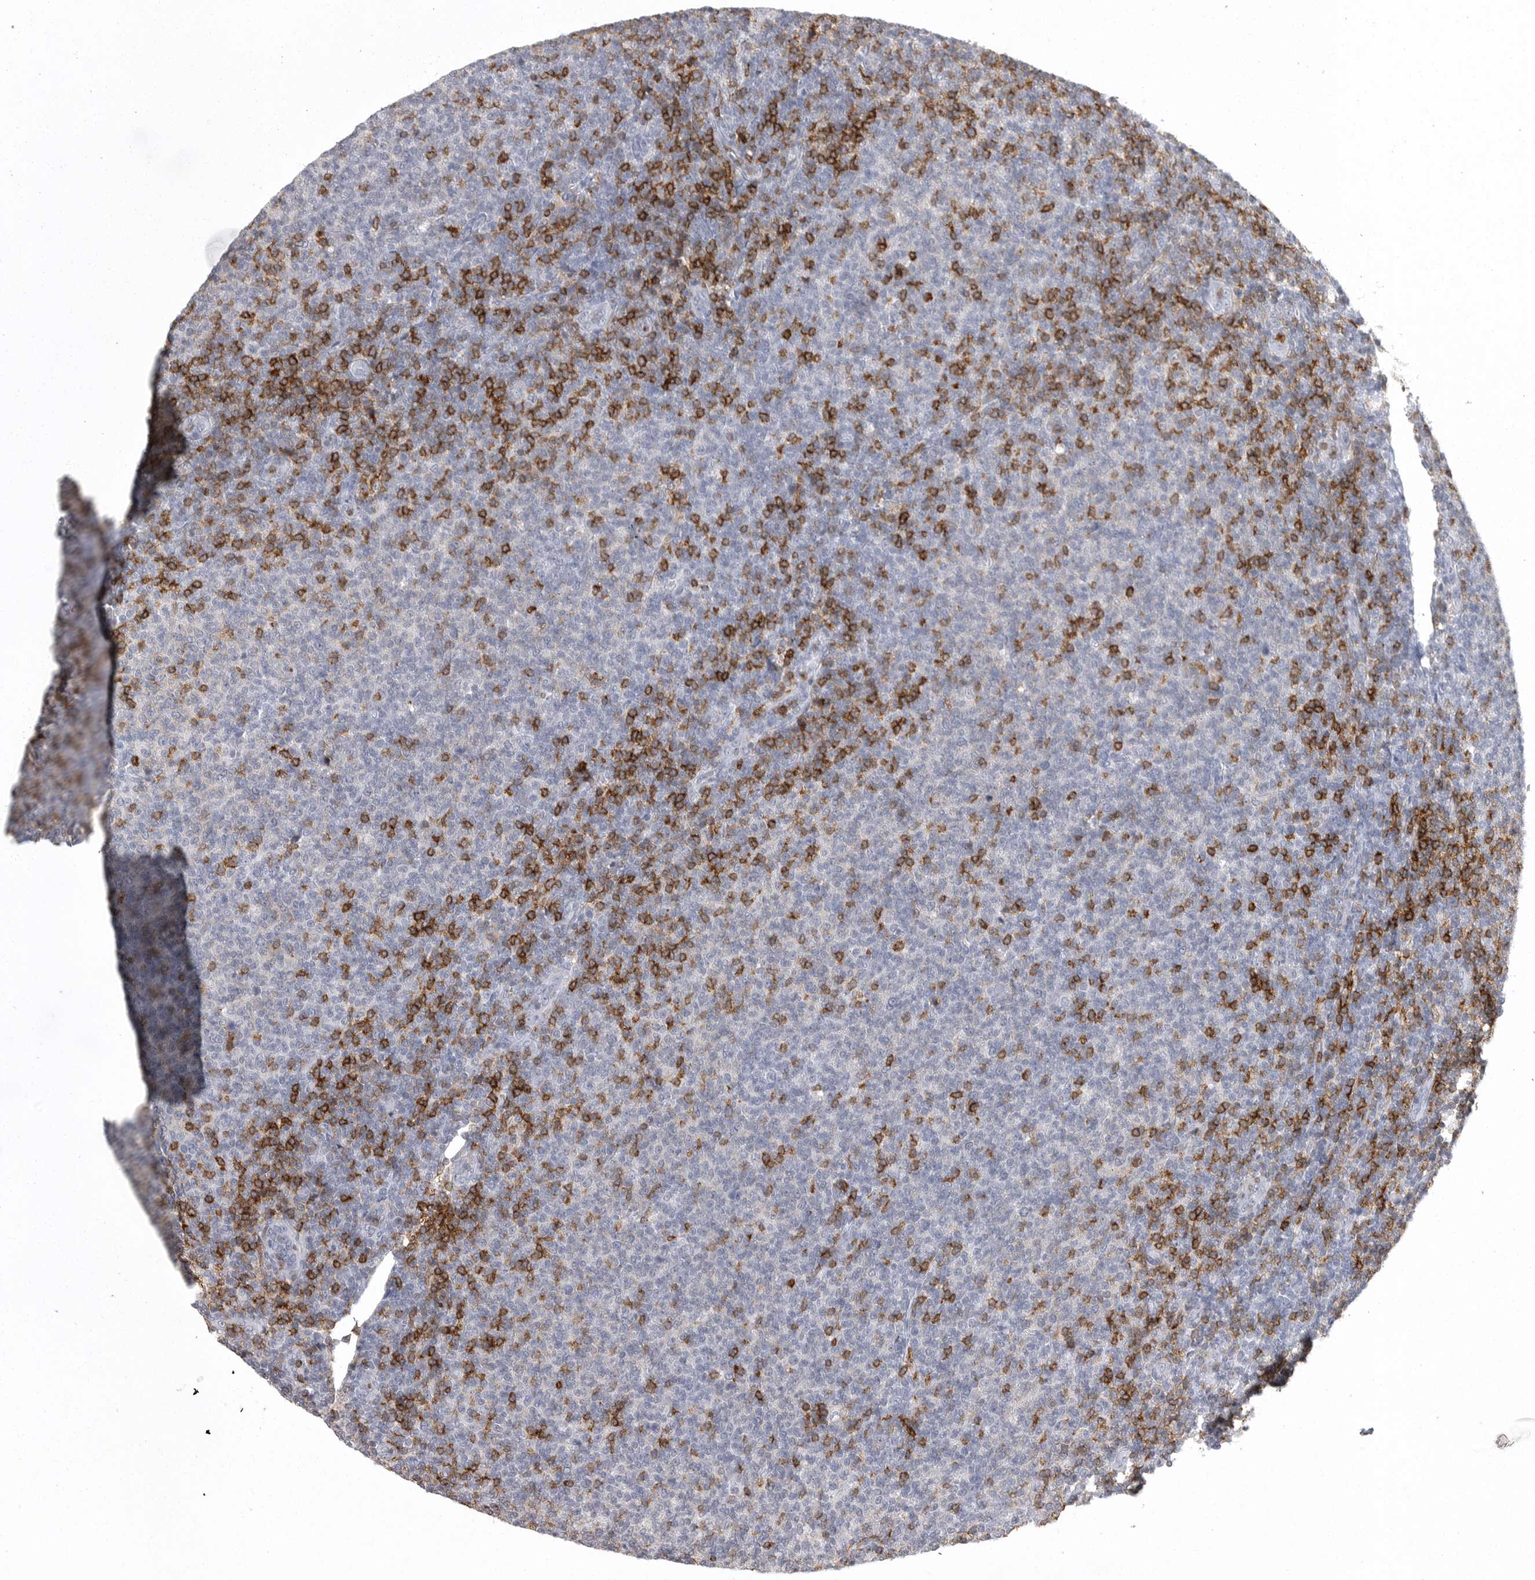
{"staining": {"intensity": "negative", "quantity": "none", "location": "none"}, "tissue": "lymphoma", "cell_type": "Tumor cells", "image_type": "cancer", "snomed": [{"axis": "morphology", "description": "Malignant lymphoma, non-Hodgkin's type, Low grade"}, {"axis": "topography", "description": "Lymph node"}], "caption": "An immunohistochemistry image of lymphoma is shown. There is no staining in tumor cells of lymphoma.", "gene": "ITGAL", "patient": {"sex": "male", "age": 66}}